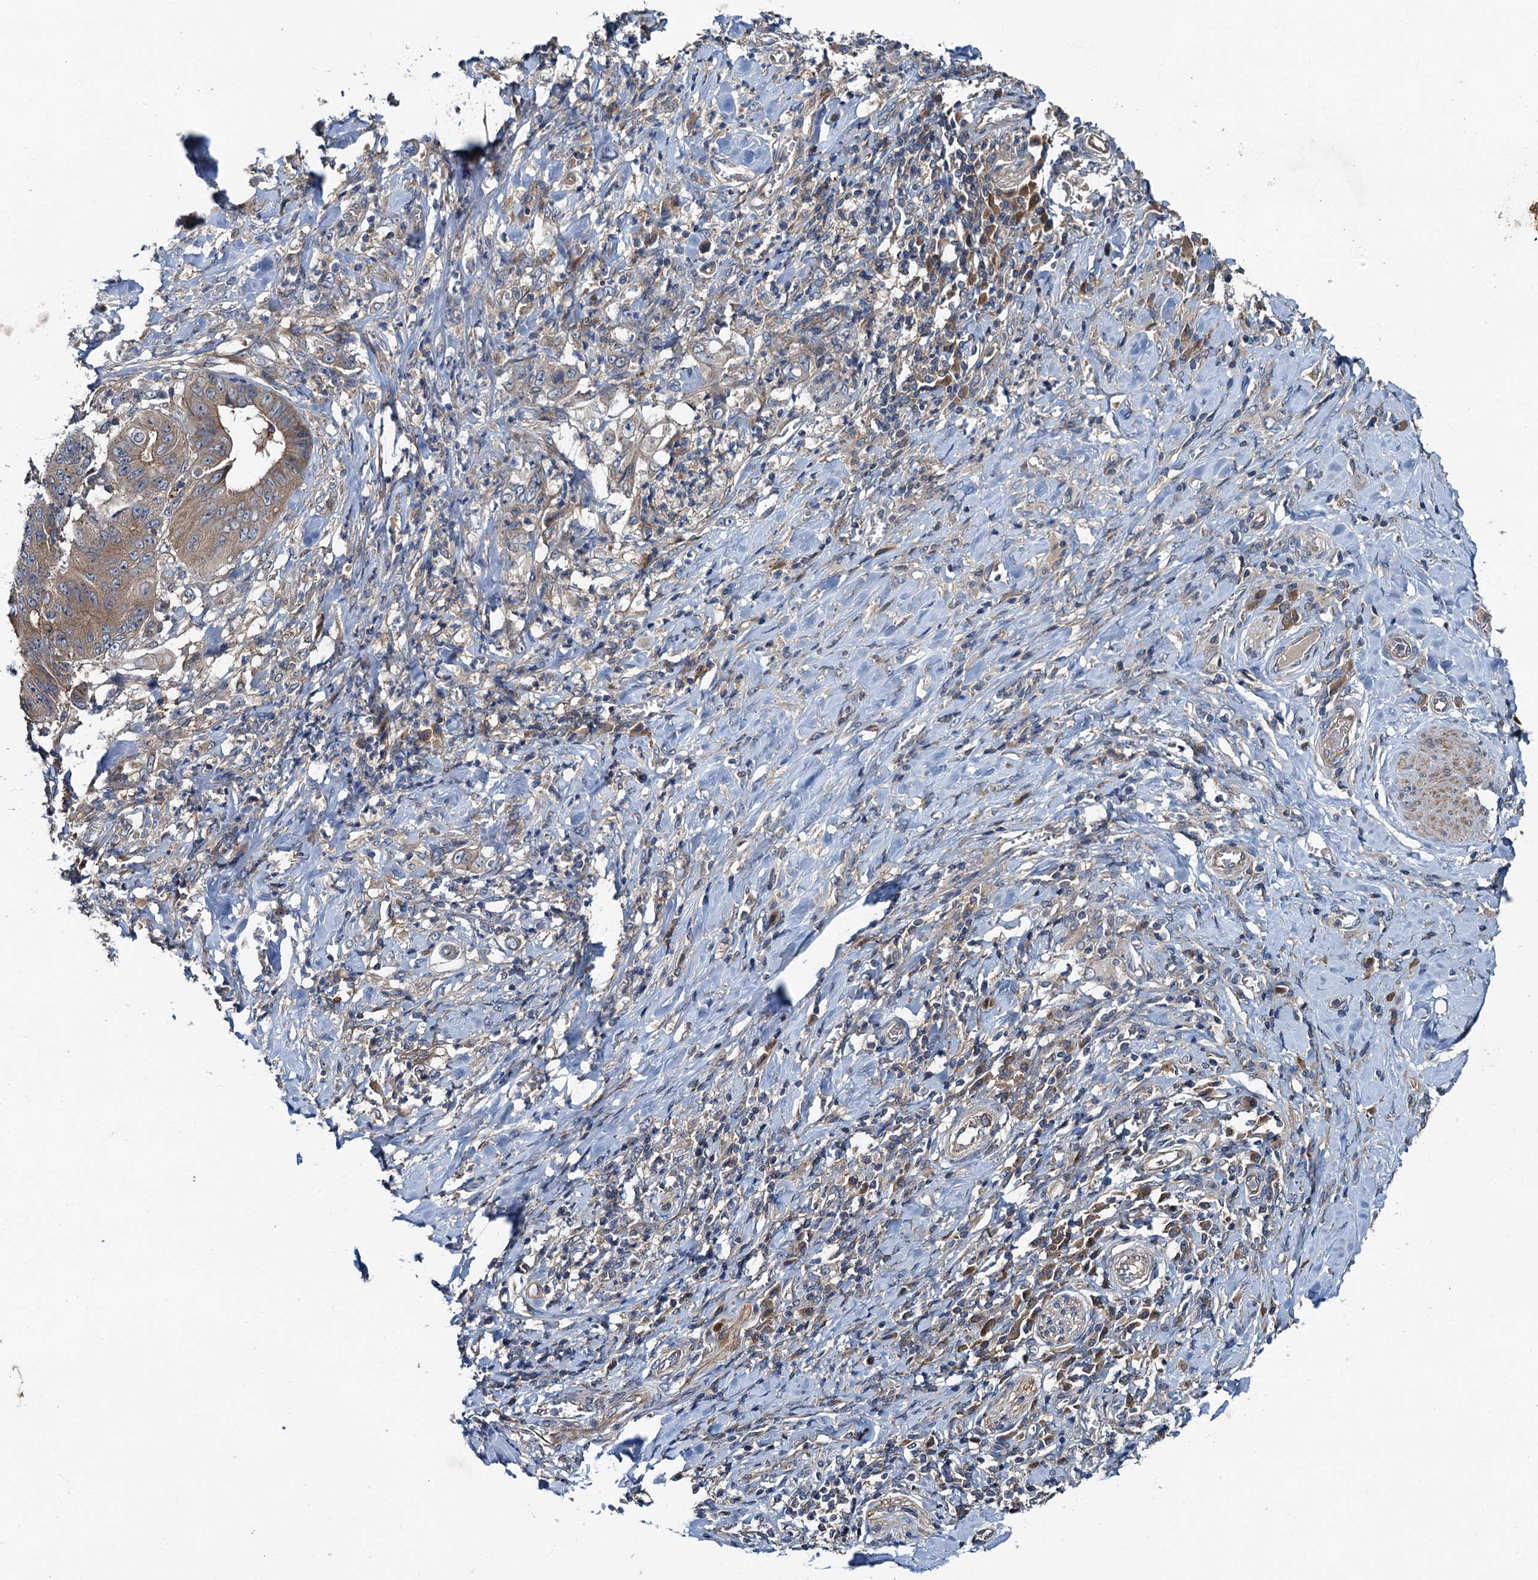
{"staining": {"intensity": "moderate", "quantity": ">75%", "location": "cytoplasmic/membranous"}, "tissue": "stomach cancer", "cell_type": "Tumor cells", "image_type": "cancer", "snomed": [{"axis": "morphology", "description": "Adenocarcinoma, NOS"}, {"axis": "topography", "description": "Stomach"}], "caption": "A brown stain shows moderate cytoplasmic/membranous staining of a protein in human stomach cancer (adenocarcinoma) tumor cells. Nuclei are stained in blue.", "gene": "EFL1", "patient": {"sex": "female", "age": 73}}